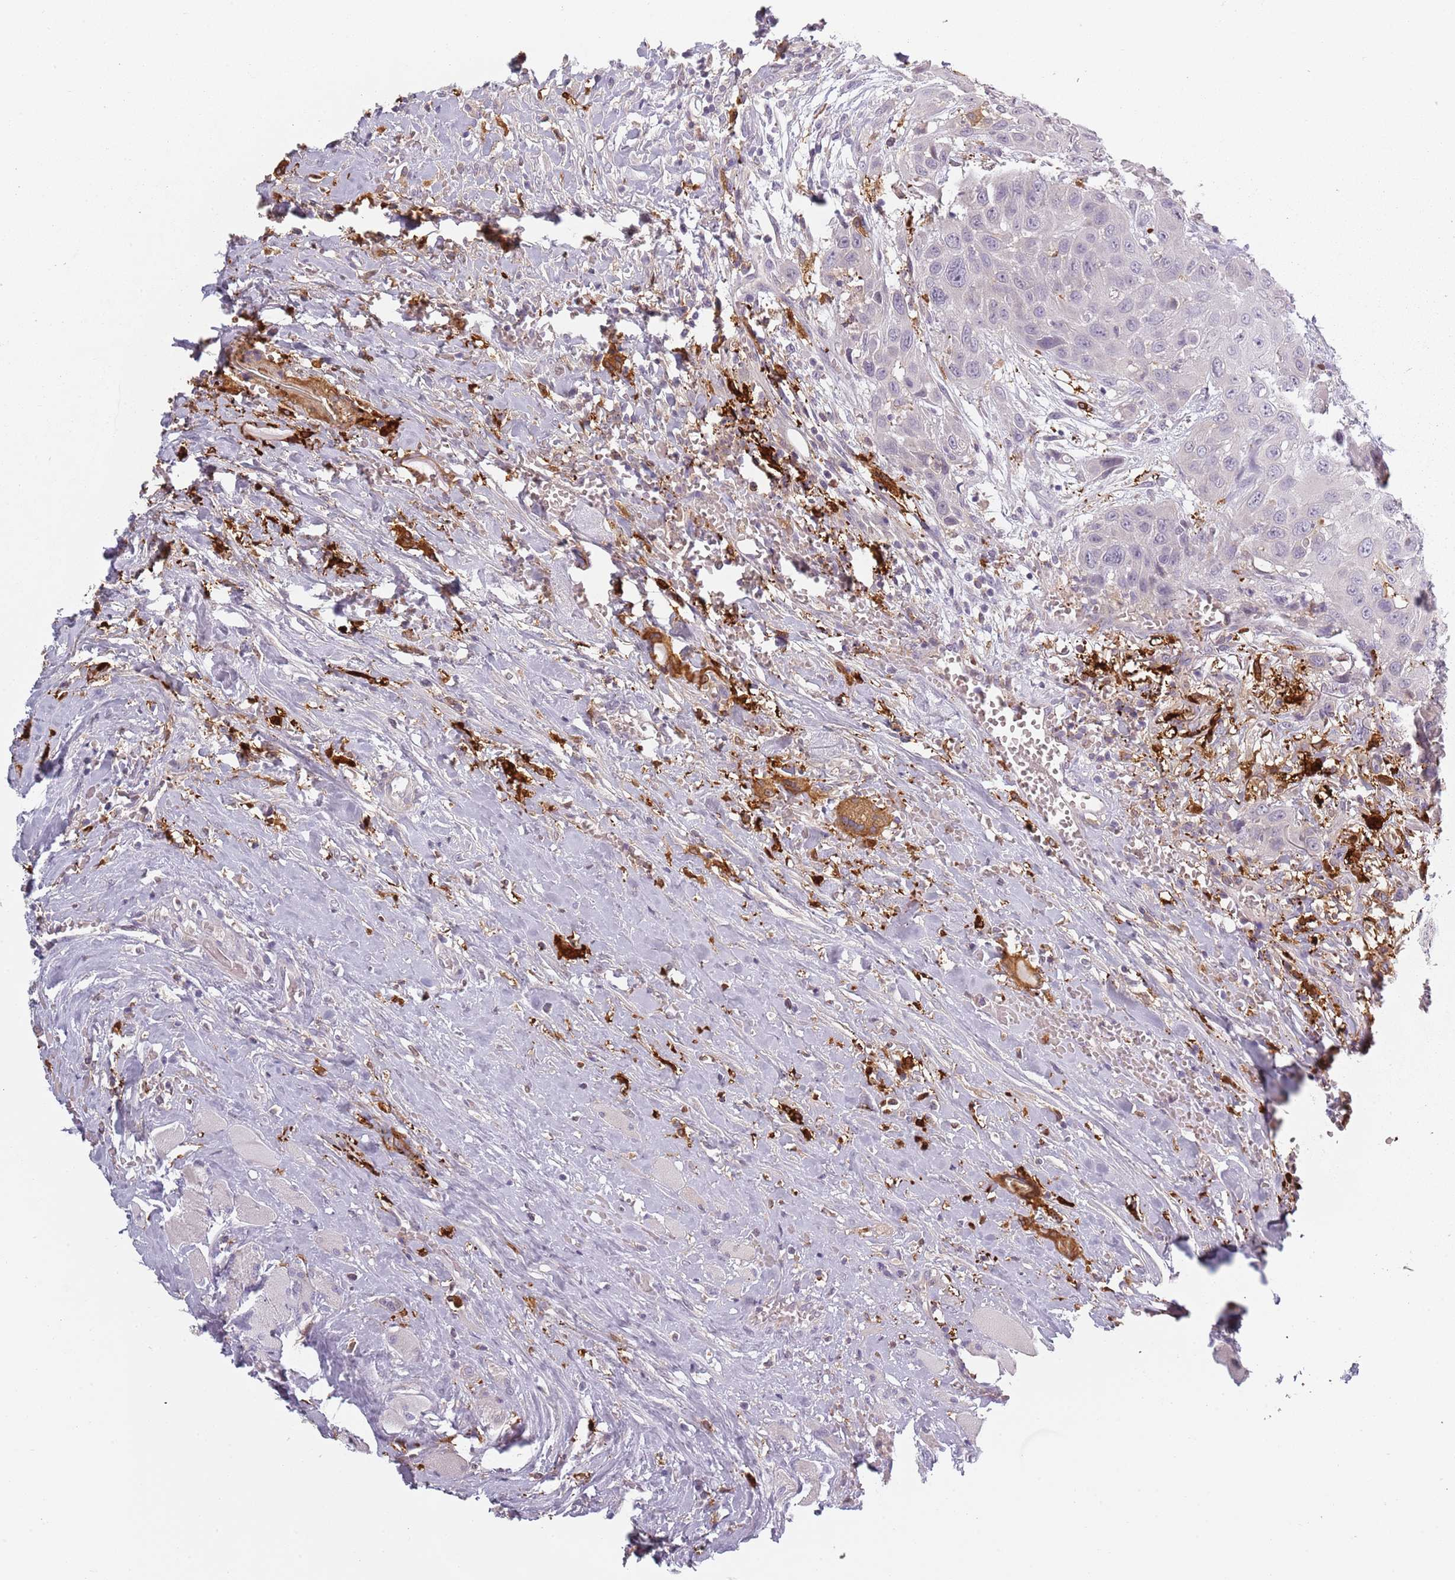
{"staining": {"intensity": "negative", "quantity": "none", "location": "none"}, "tissue": "head and neck cancer", "cell_type": "Tumor cells", "image_type": "cancer", "snomed": [{"axis": "morphology", "description": "Squamous cell carcinoma, NOS"}, {"axis": "topography", "description": "Head-Neck"}], "caption": "This is an immunohistochemistry image of human head and neck squamous cell carcinoma. There is no expression in tumor cells.", "gene": "CC2D2B", "patient": {"sex": "male", "age": 81}}